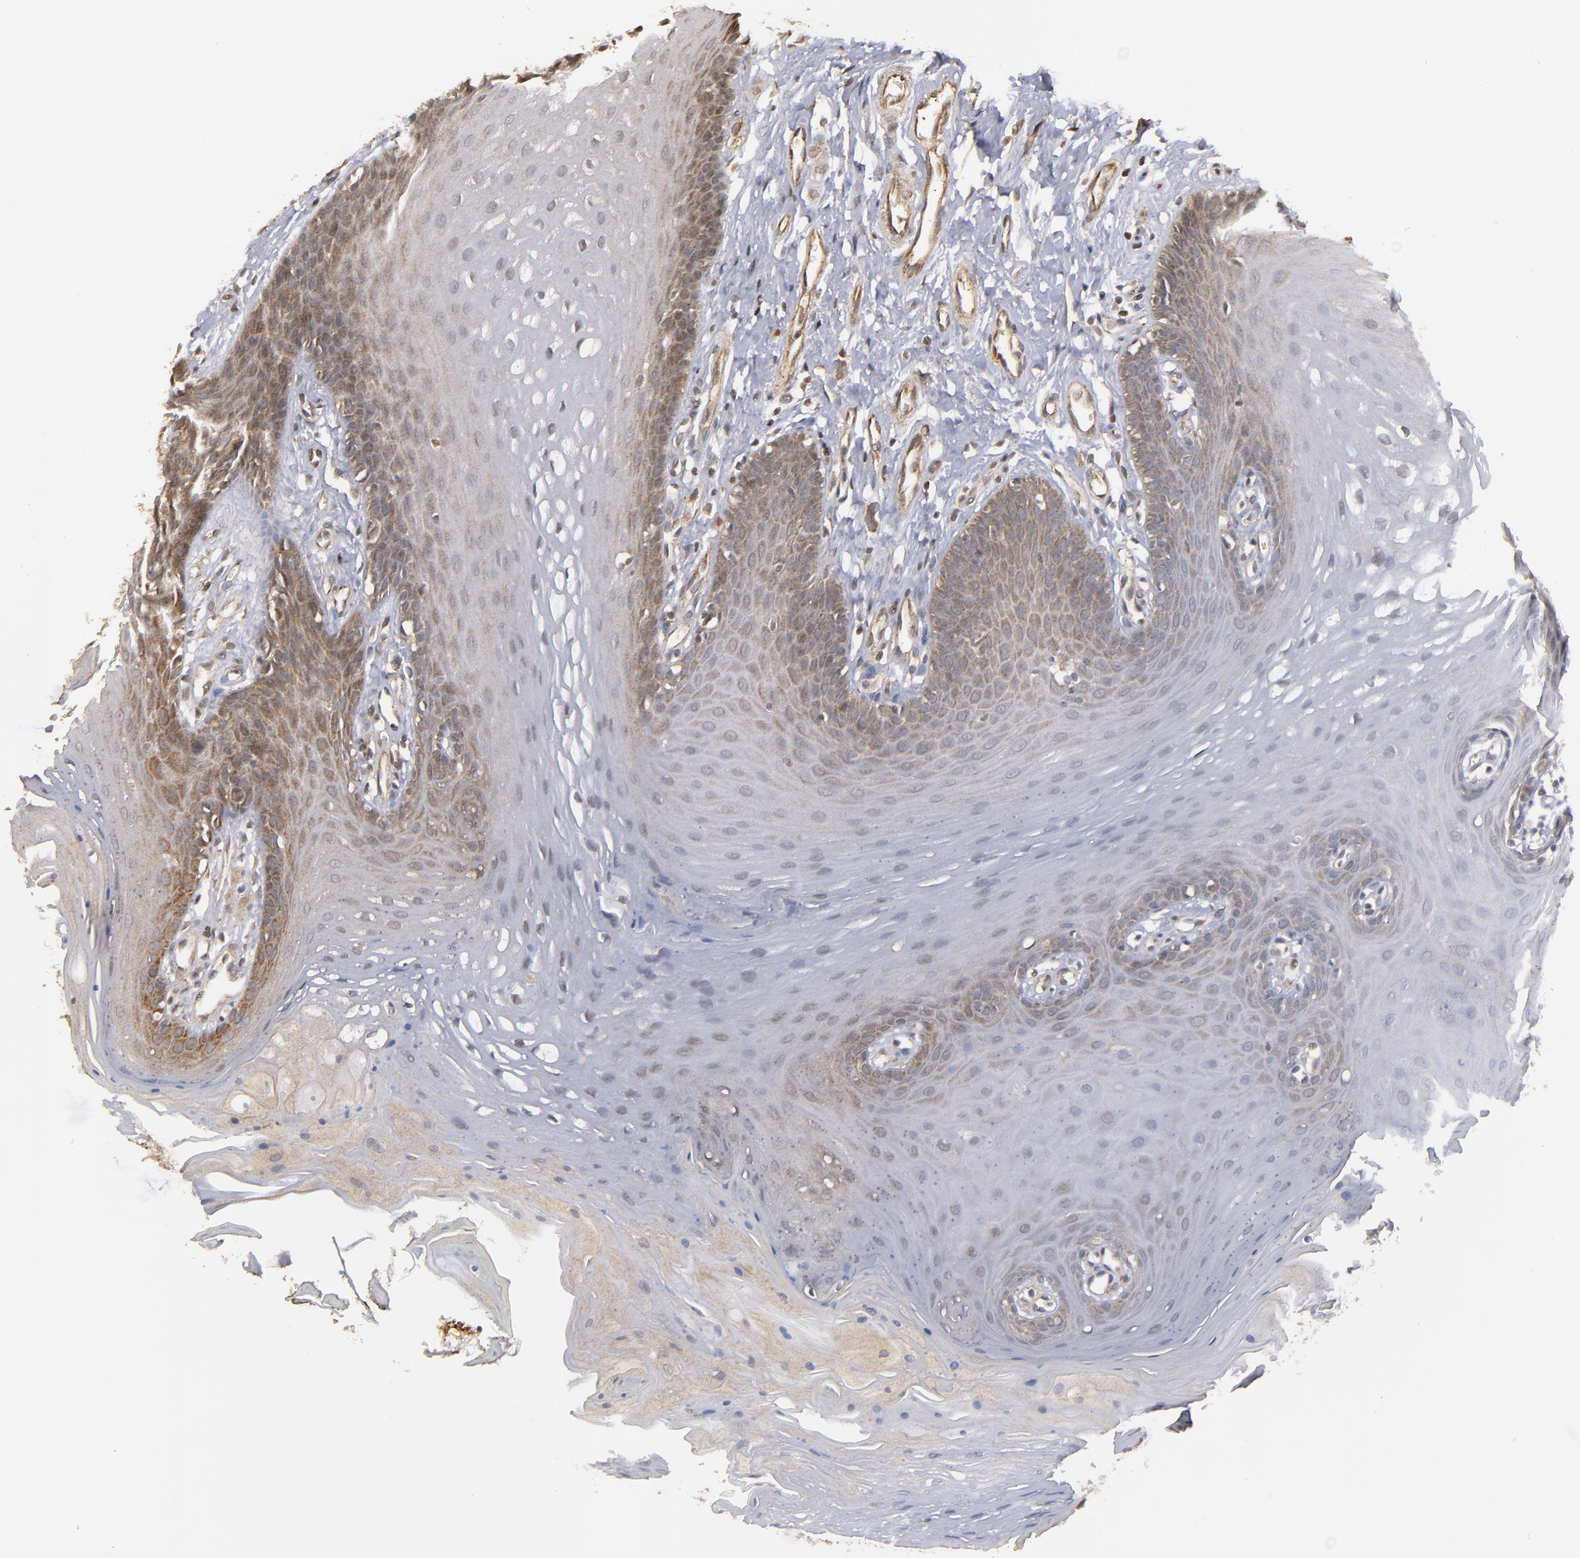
{"staining": {"intensity": "moderate", "quantity": "25%-75%", "location": "cytoplasmic/membranous"}, "tissue": "oral mucosa", "cell_type": "Squamous epithelial cells", "image_type": "normal", "snomed": [{"axis": "morphology", "description": "Normal tissue, NOS"}, {"axis": "topography", "description": "Oral tissue"}], "caption": "Immunohistochemistry (IHC) histopathology image of unremarkable oral mucosa: oral mucosa stained using IHC demonstrates medium levels of moderate protein expression localized specifically in the cytoplasmic/membranous of squamous epithelial cells, appearing as a cytoplasmic/membranous brown color.", "gene": "BDKRB1", "patient": {"sex": "male", "age": 62}}